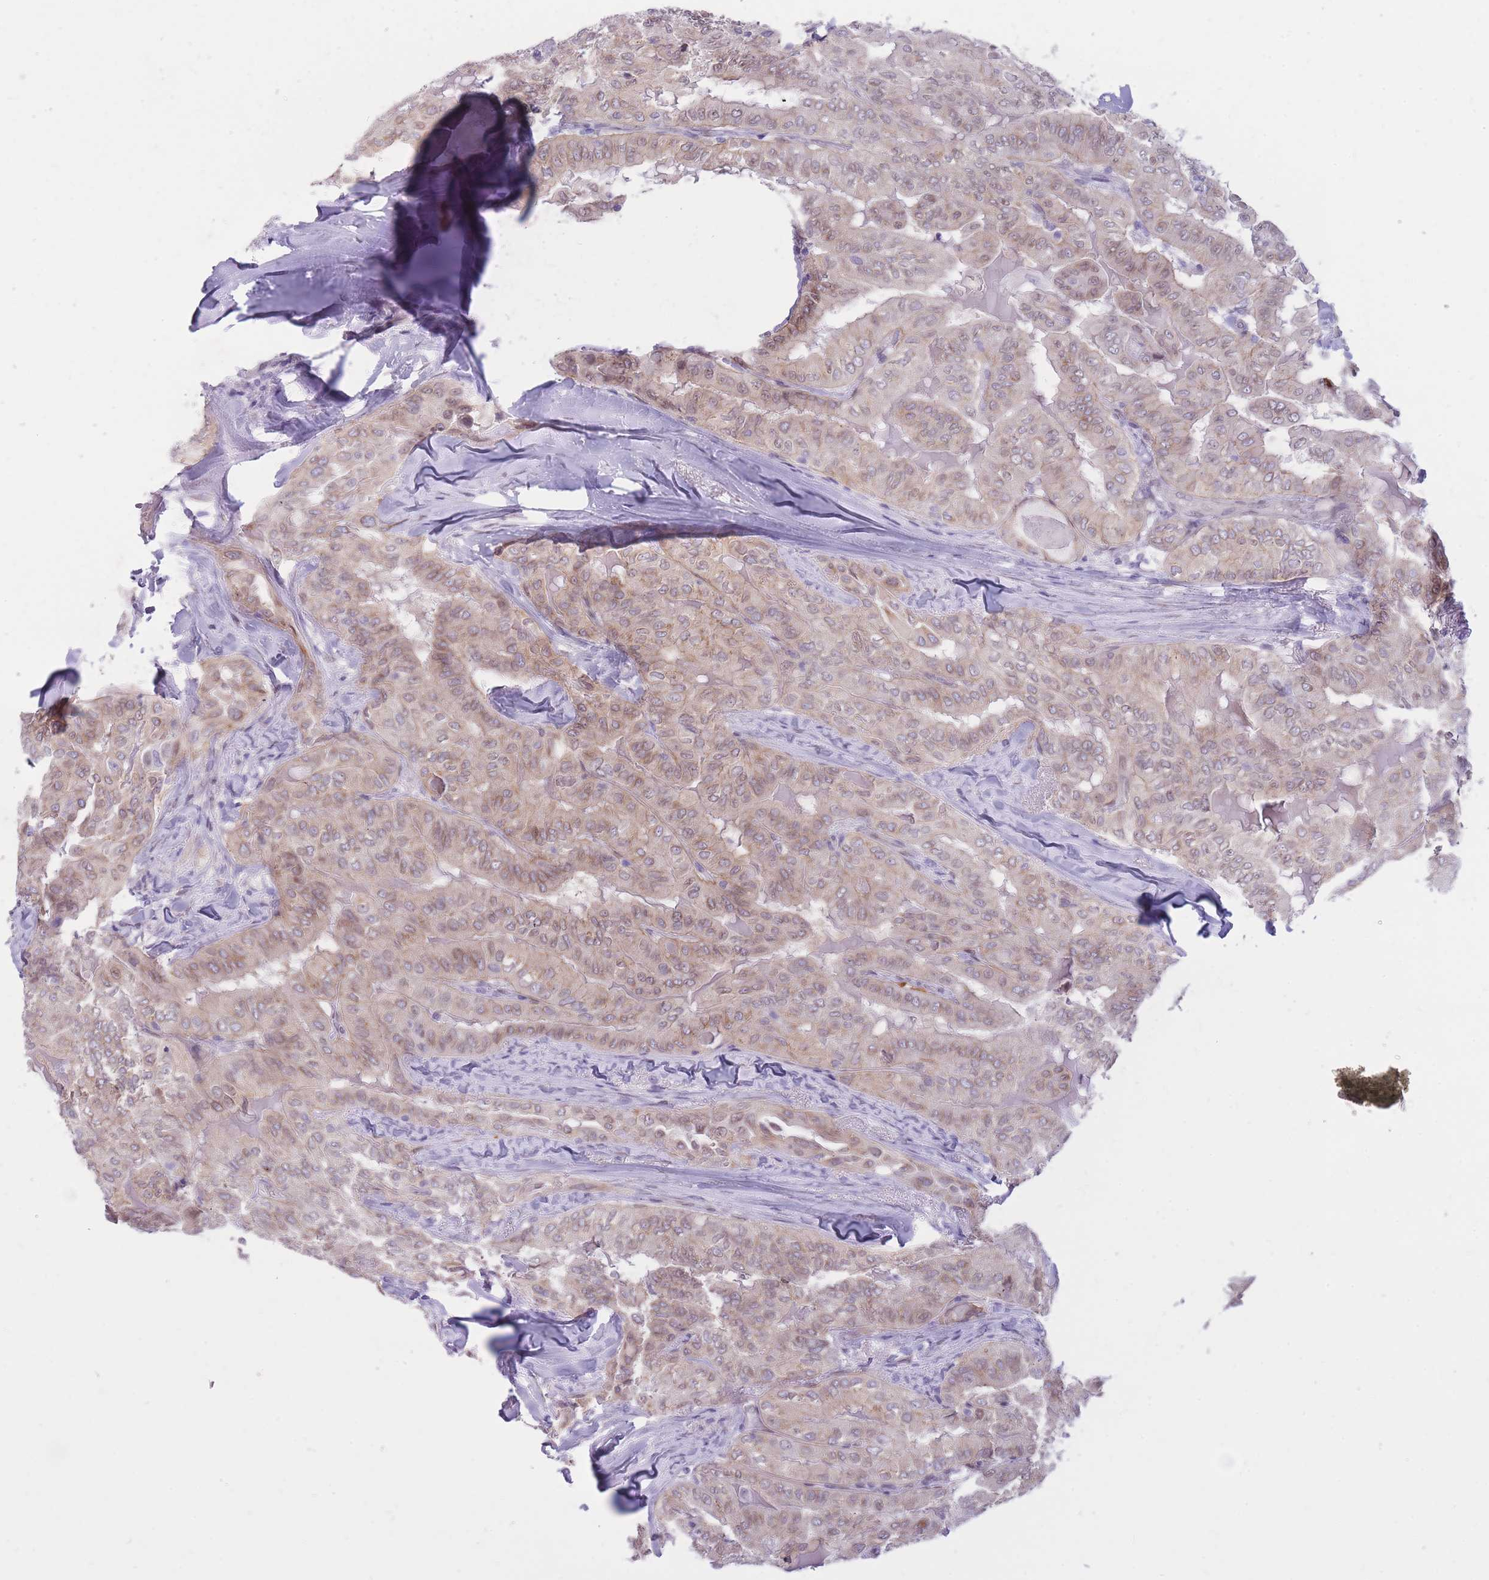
{"staining": {"intensity": "moderate", "quantity": "25%-75%", "location": "cytoplasmic/membranous,nuclear"}, "tissue": "thyroid cancer", "cell_type": "Tumor cells", "image_type": "cancer", "snomed": [{"axis": "morphology", "description": "Papillary adenocarcinoma, NOS"}, {"axis": "topography", "description": "Thyroid gland"}], "caption": "There is medium levels of moderate cytoplasmic/membranous and nuclear expression in tumor cells of thyroid papillary adenocarcinoma, as demonstrated by immunohistochemical staining (brown color).", "gene": "HOOK2", "patient": {"sex": "female", "age": 68}}